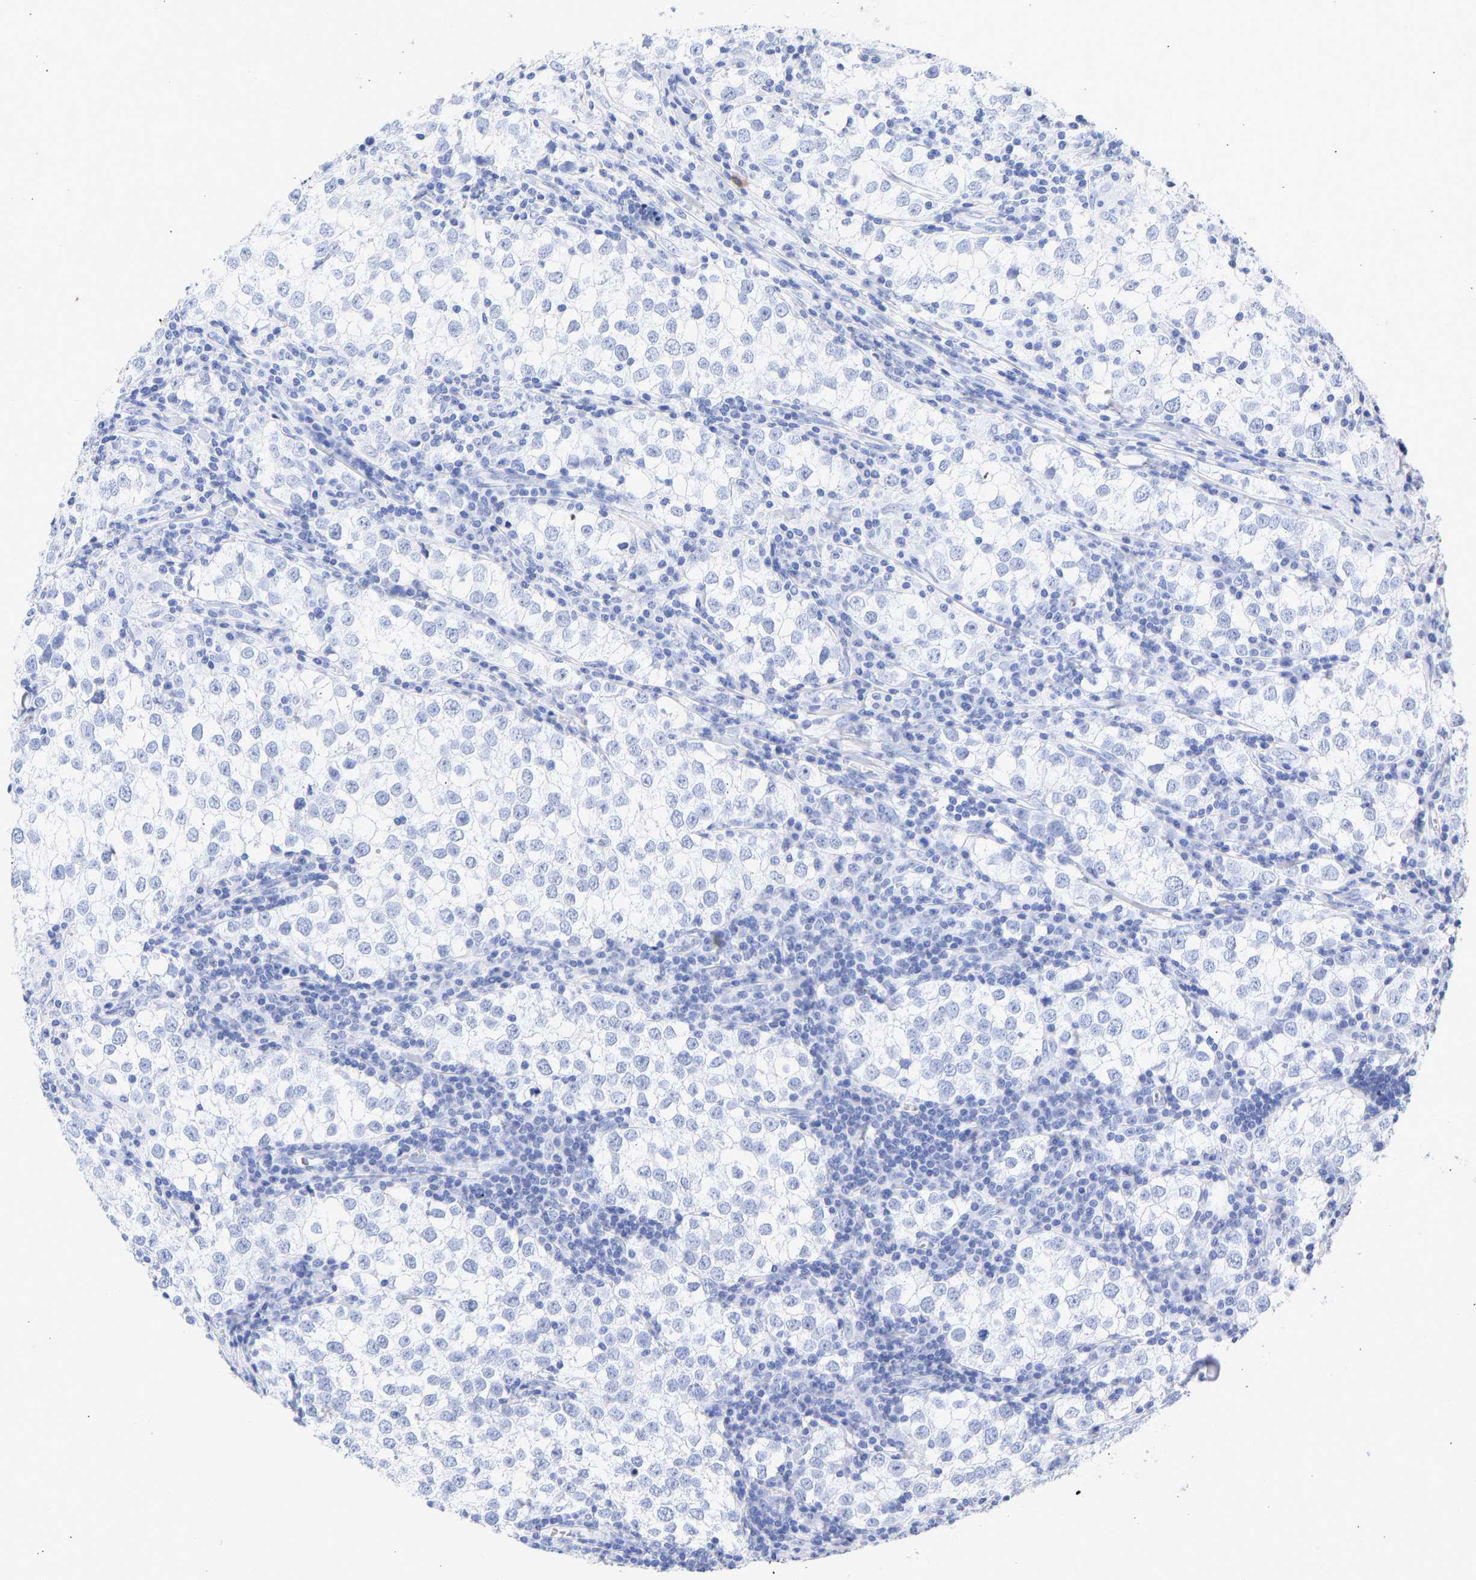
{"staining": {"intensity": "negative", "quantity": "none", "location": "none"}, "tissue": "testis cancer", "cell_type": "Tumor cells", "image_type": "cancer", "snomed": [{"axis": "morphology", "description": "Seminoma, NOS"}, {"axis": "morphology", "description": "Carcinoma, Embryonal, NOS"}, {"axis": "topography", "description": "Testis"}], "caption": "High power microscopy micrograph of an immunohistochemistry (IHC) micrograph of seminoma (testis), revealing no significant positivity in tumor cells. (DAB (3,3'-diaminobenzidine) IHC with hematoxylin counter stain).", "gene": "KRT1", "patient": {"sex": "male", "age": 36}}